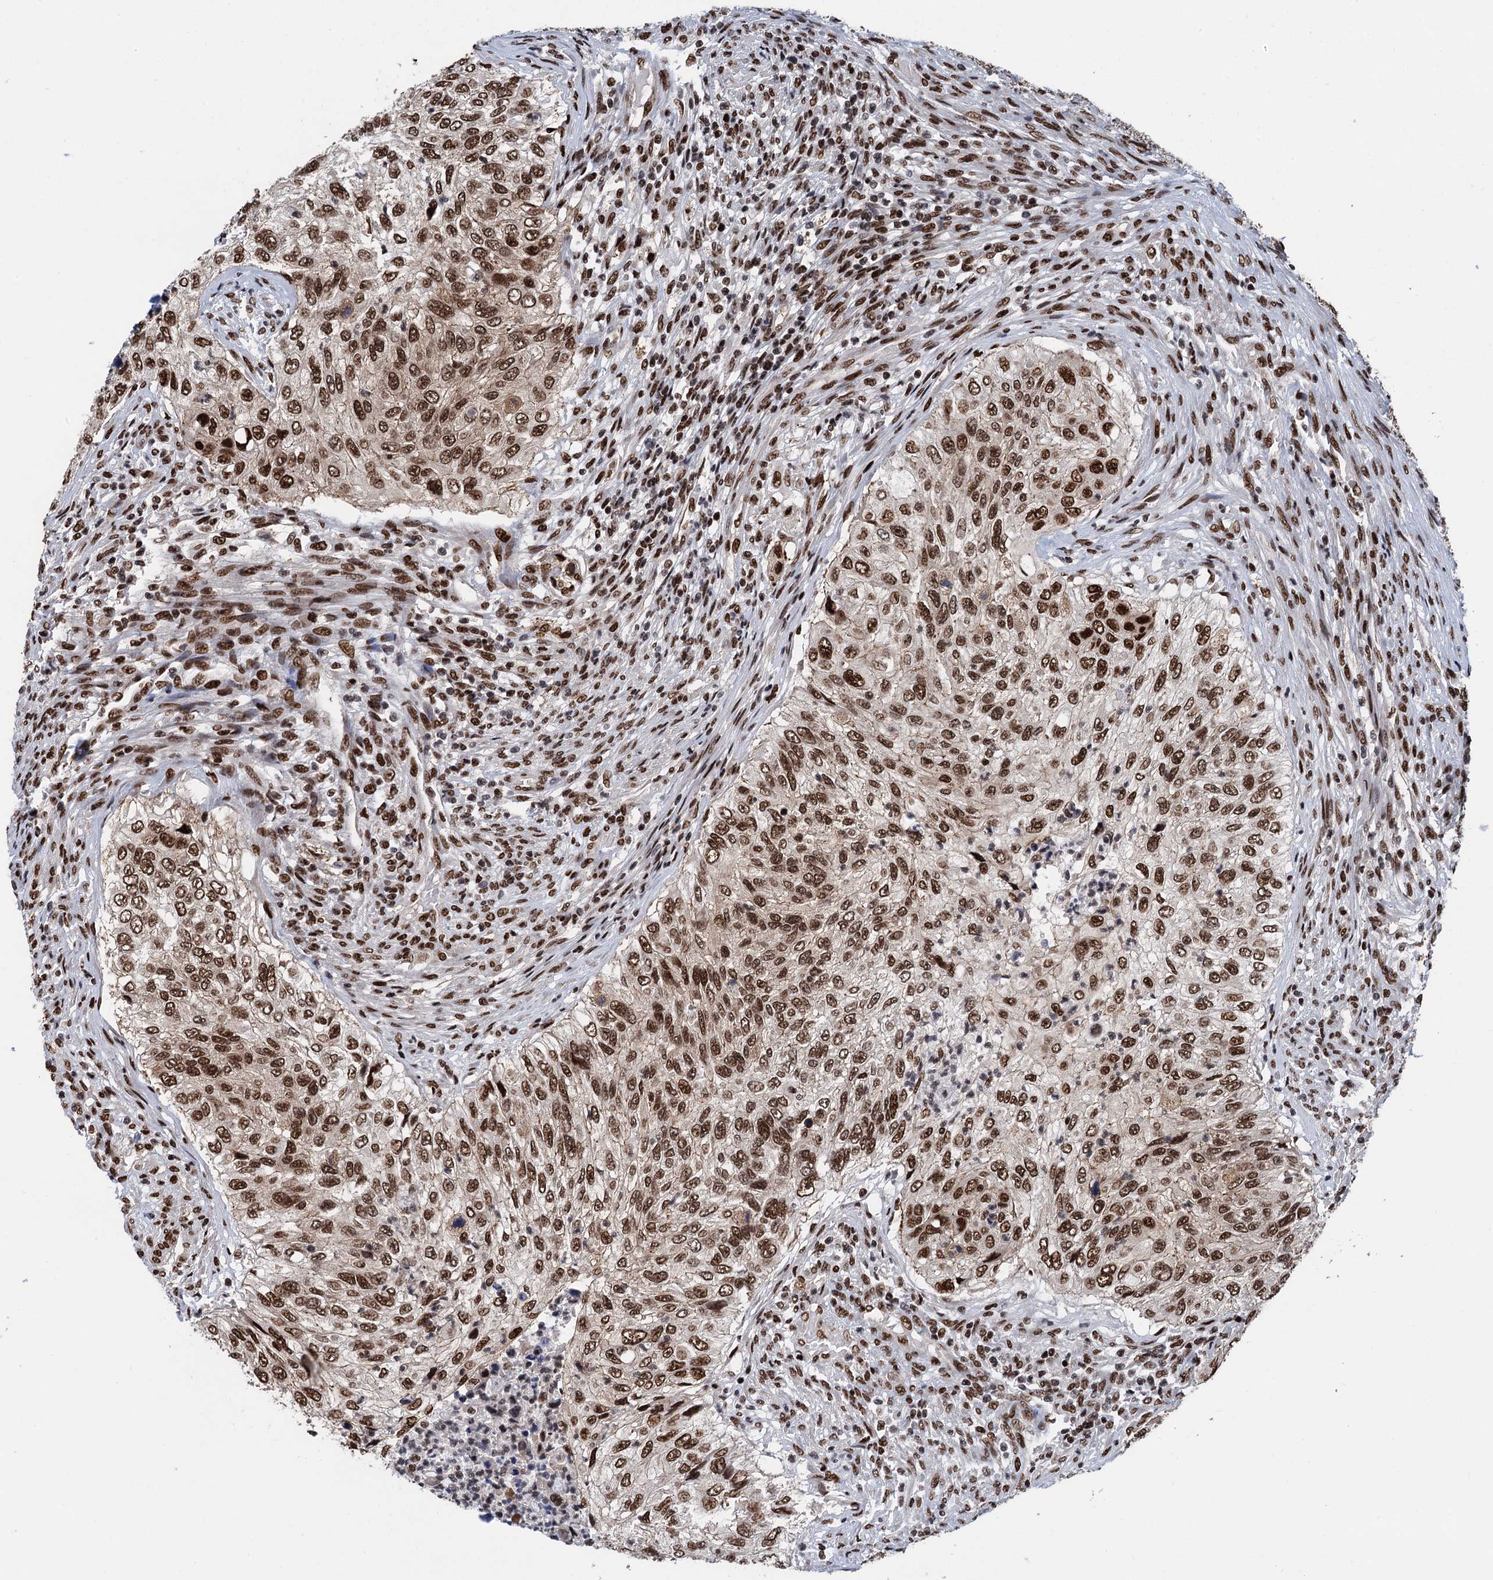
{"staining": {"intensity": "moderate", "quantity": ">75%", "location": "nuclear"}, "tissue": "urothelial cancer", "cell_type": "Tumor cells", "image_type": "cancer", "snomed": [{"axis": "morphology", "description": "Urothelial carcinoma, High grade"}, {"axis": "topography", "description": "Urinary bladder"}], "caption": "An immunohistochemistry image of tumor tissue is shown. Protein staining in brown labels moderate nuclear positivity in urothelial cancer within tumor cells. Nuclei are stained in blue.", "gene": "PPP4R1", "patient": {"sex": "female", "age": 60}}